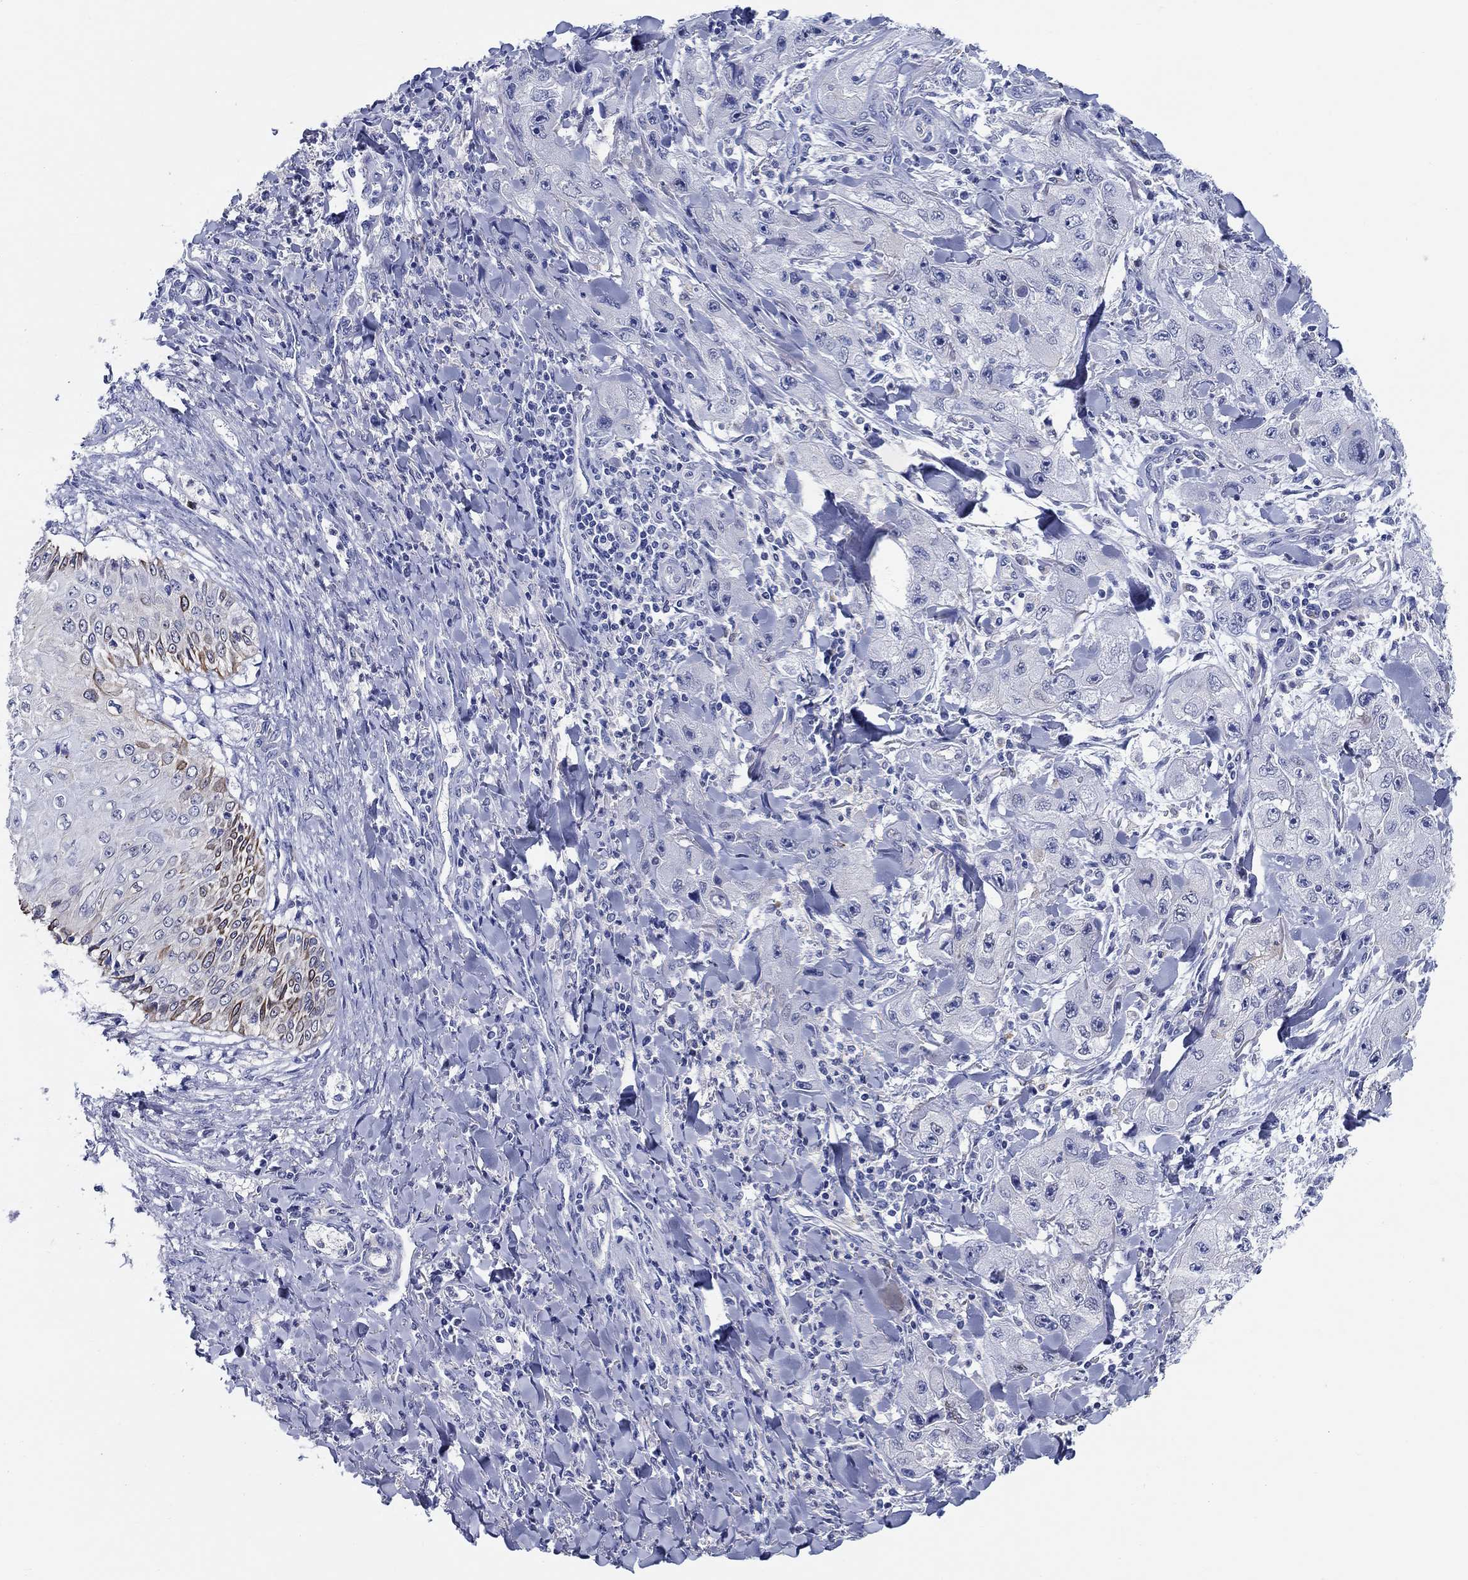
{"staining": {"intensity": "negative", "quantity": "none", "location": "none"}, "tissue": "skin cancer", "cell_type": "Tumor cells", "image_type": "cancer", "snomed": [{"axis": "morphology", "description": "Squamous cell carcinoma, NOS"}, {"axis": "topography", "description": "Skin"}, {"axis": "topography", "description": "Subcutis"}], "caption": "High magnification brightfield microscopy of squamous cell carcinoma (skin) stained with DAB (3,3'-diaminobenzidine) (brown) and counterstained with hematoxylin (blue): tumor cells show no significant staining. (Brightfield microscopy of DAB (3,3'-diaminobenzidine) immunohistochemistry (IHC) at high magnification).", "gene": "RAP1GAP", "patient": {"sex": "male", "age": 73}}